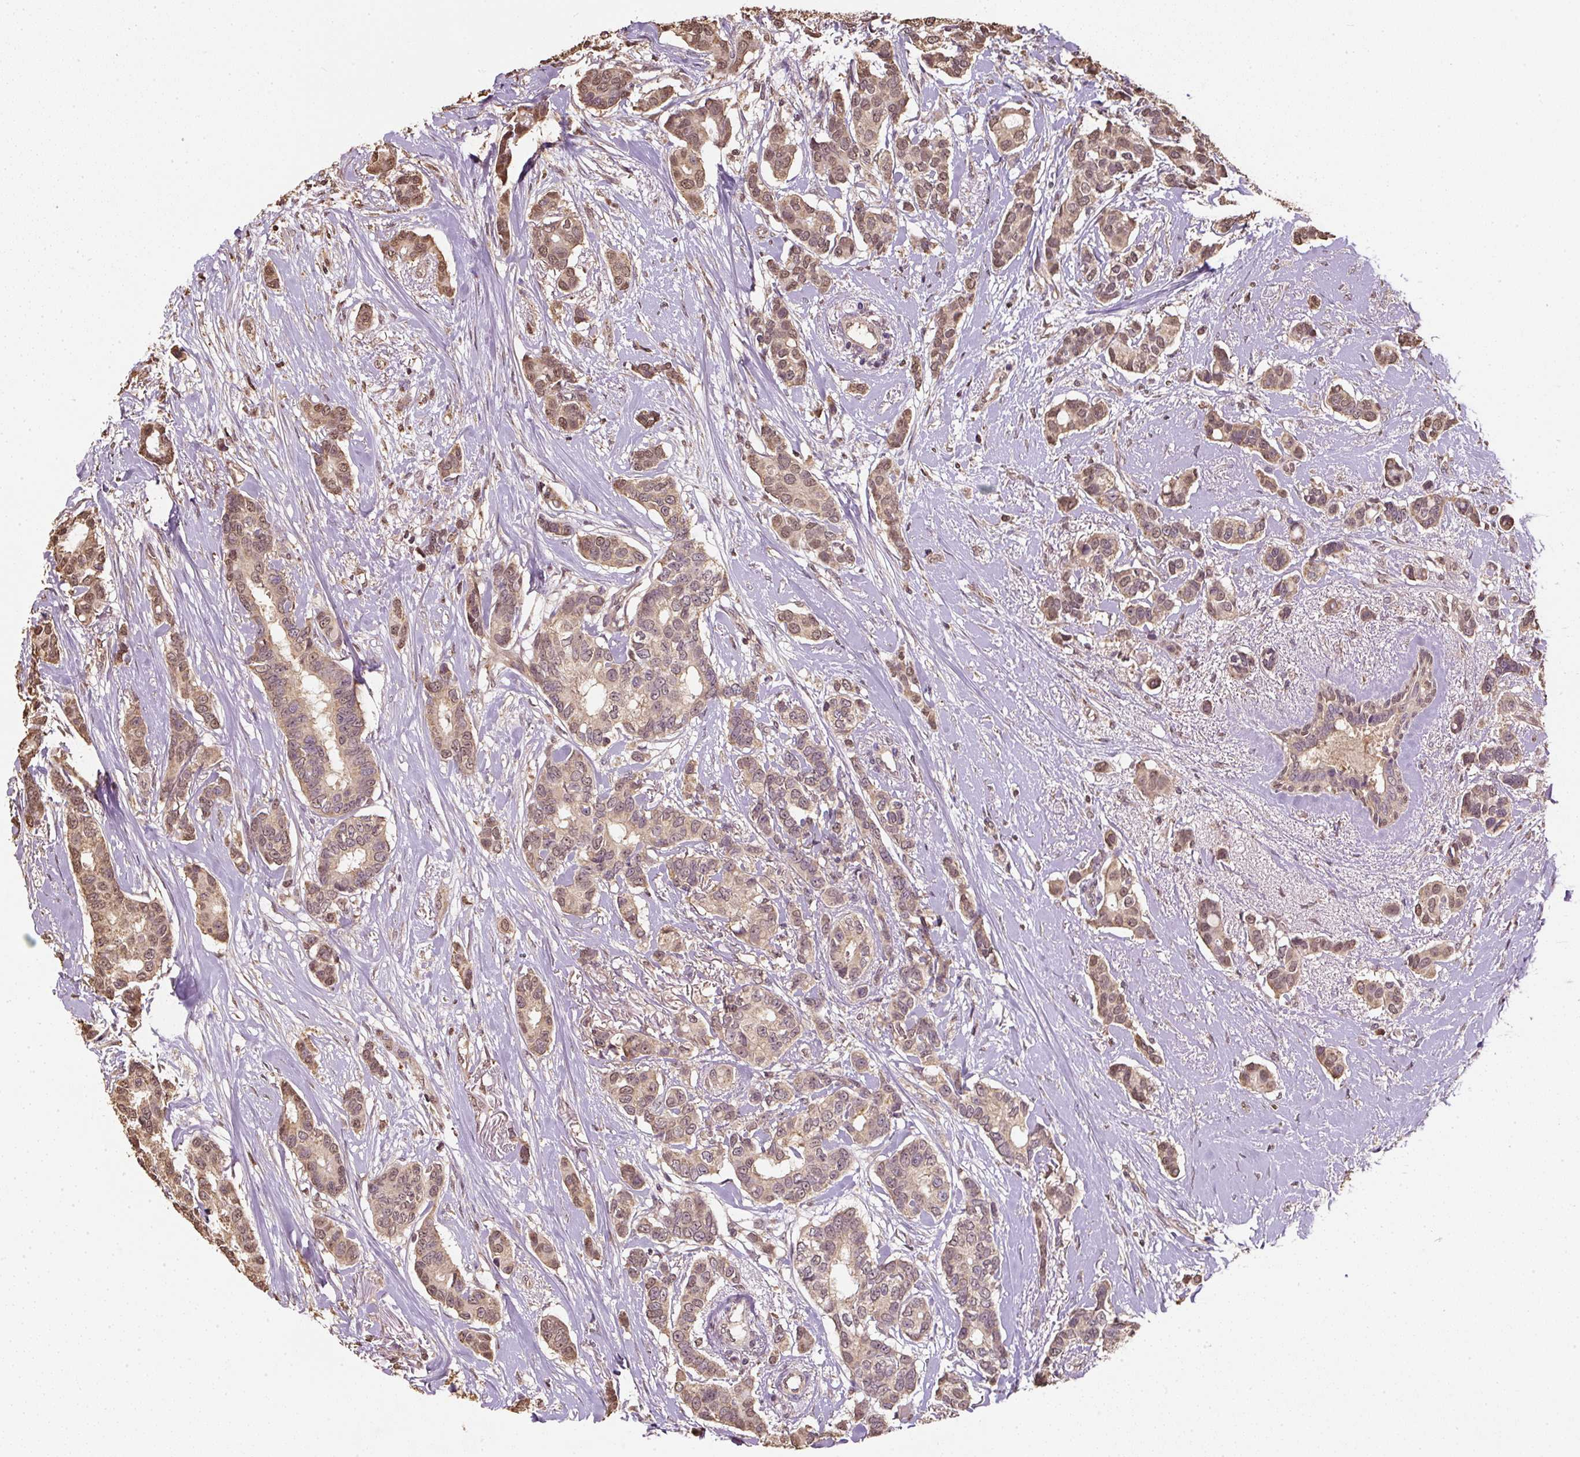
{"staining": {"intensity": "moderate", "quantity": ">75%", "location": "cytoplasmic/membranous,nuclear"}, "tissue": "breast cancer", "cell_type": "Tumor cells", "image_type": "cancer", "snomed": [{"axis": "morphology", "description": "Duct carcinoma"}, {"axis": "topography", "description": "Breast"}], "caption": "IHC micrograph of human invasive ductal carcinoma (breast) stained for a protein (brown), which reveals medium levels of moderate cytoplasmic/membranous and nuclear expression in approximately >75% of tumor cells.", "gene": "TMEM170B", "patient": {"sex": "female", "age": 73}}